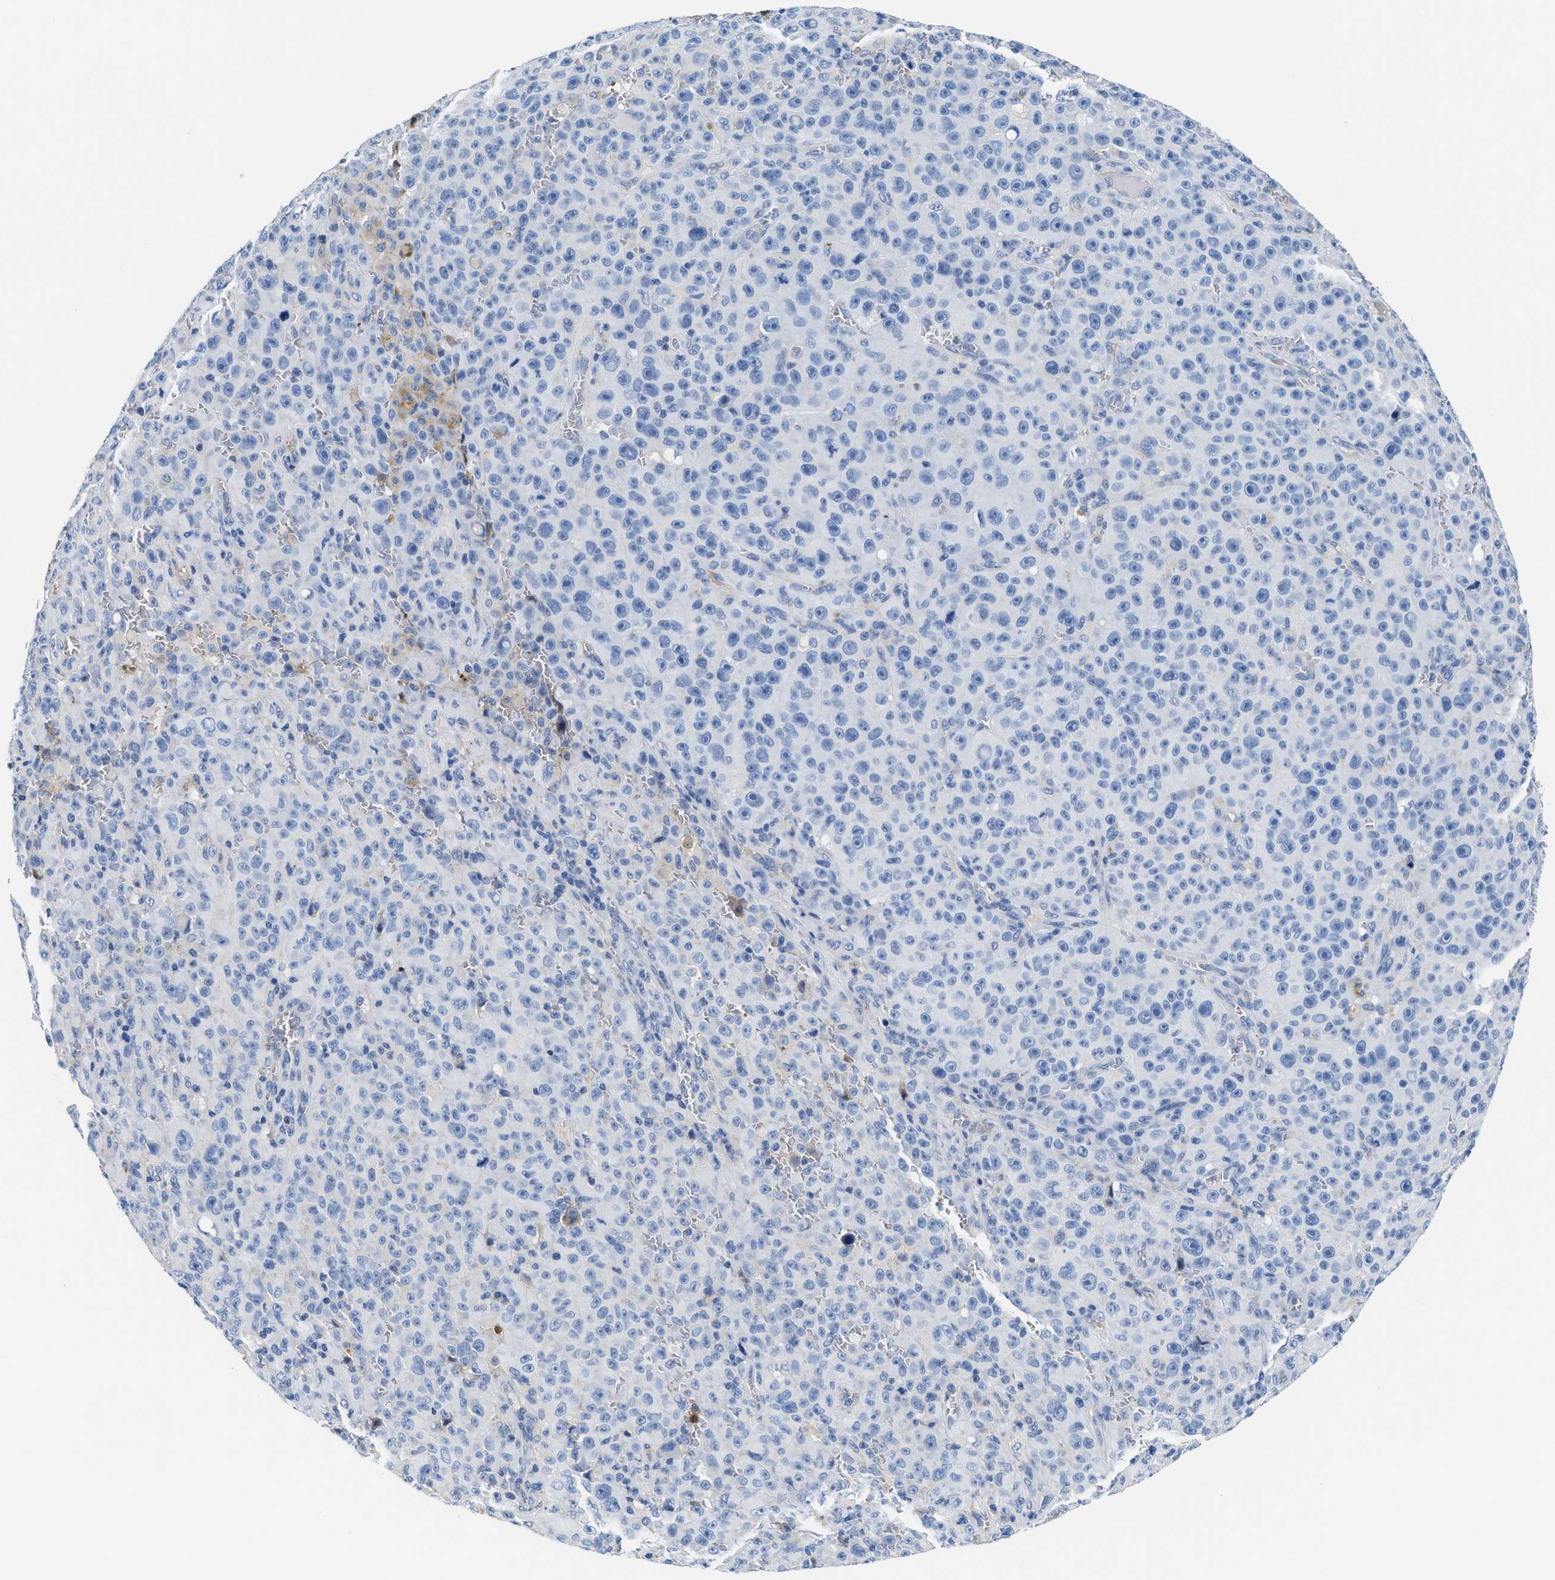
{"staining": {"intensity": "negative", "quantity": "none", "location": "none"}, "tissue": "melanoma", "cell_type": "Tumor cells", "image_type": "cancer", "snomed": [{"axis": "morphology", "description": "Malignant melanoma, NOS"}, {"axis": "topography", "description": "Skin"}], "caption": "Image shows no protein staining in tumor cells of malignant melanoma tissue. (Brightfield microscopy of DAB (3,3'-diaminobenzidine) immunohistochemistry at high magnification).", "gene": "GC", "patient": {"sex": "female", "age": 82}}